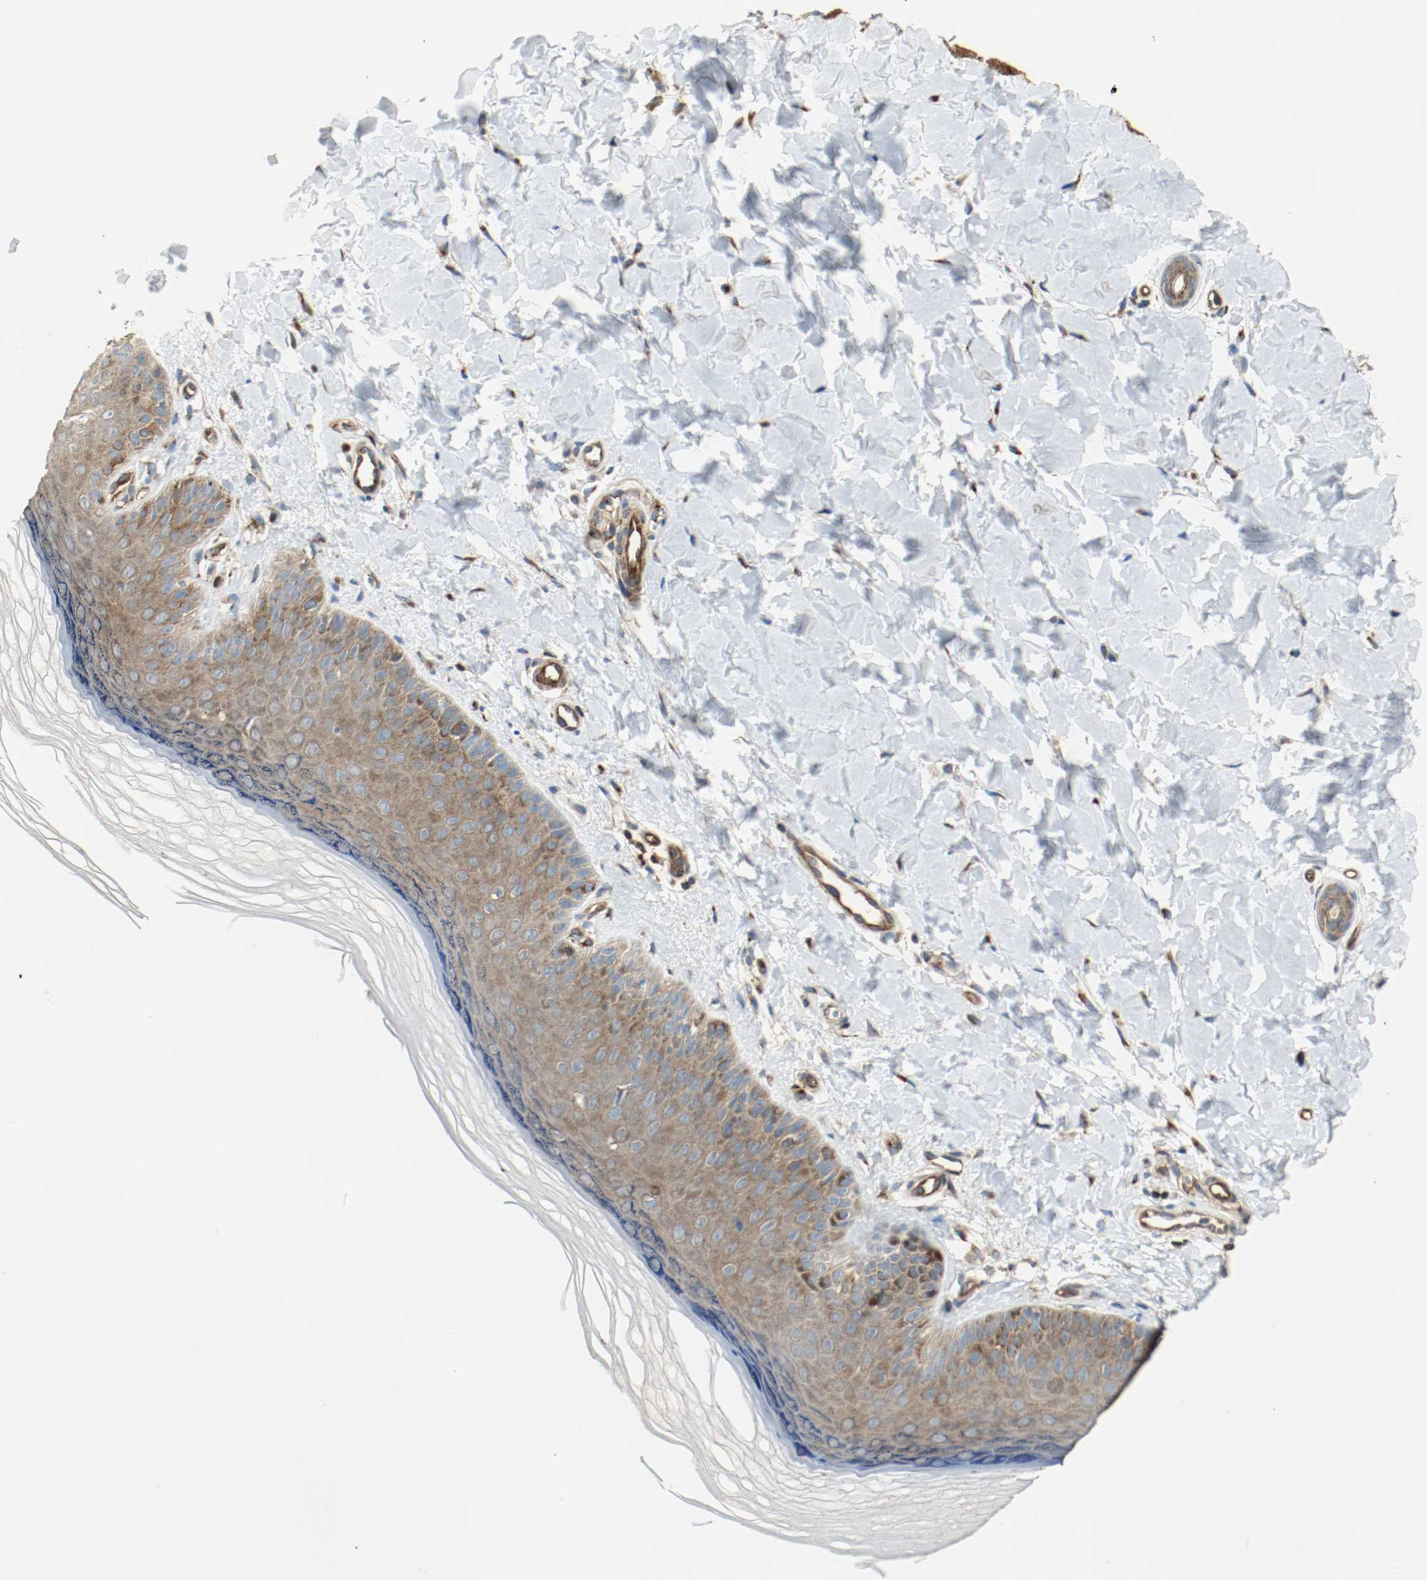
{"staining": {"intensity": "moderate", "quantity": ">75%", "location": "cytoplasmic/membranous"}, "tissue": "skin", "cell_type": "Fibroblasts", "image_type": "normal", "snomed": [{"axis": "morphology", "description": "Normal tissue, NOS"}, {"axis": "topography", "description": "Skin"}], "caption": "This image displays IHC staining of unremarkable human skin, with medium moderate cytoplasmic/membranous staining in approximately >75% of fibroblasts.", "gene": "PLCG1", "patient": {"sex": "male", "age": 26}}